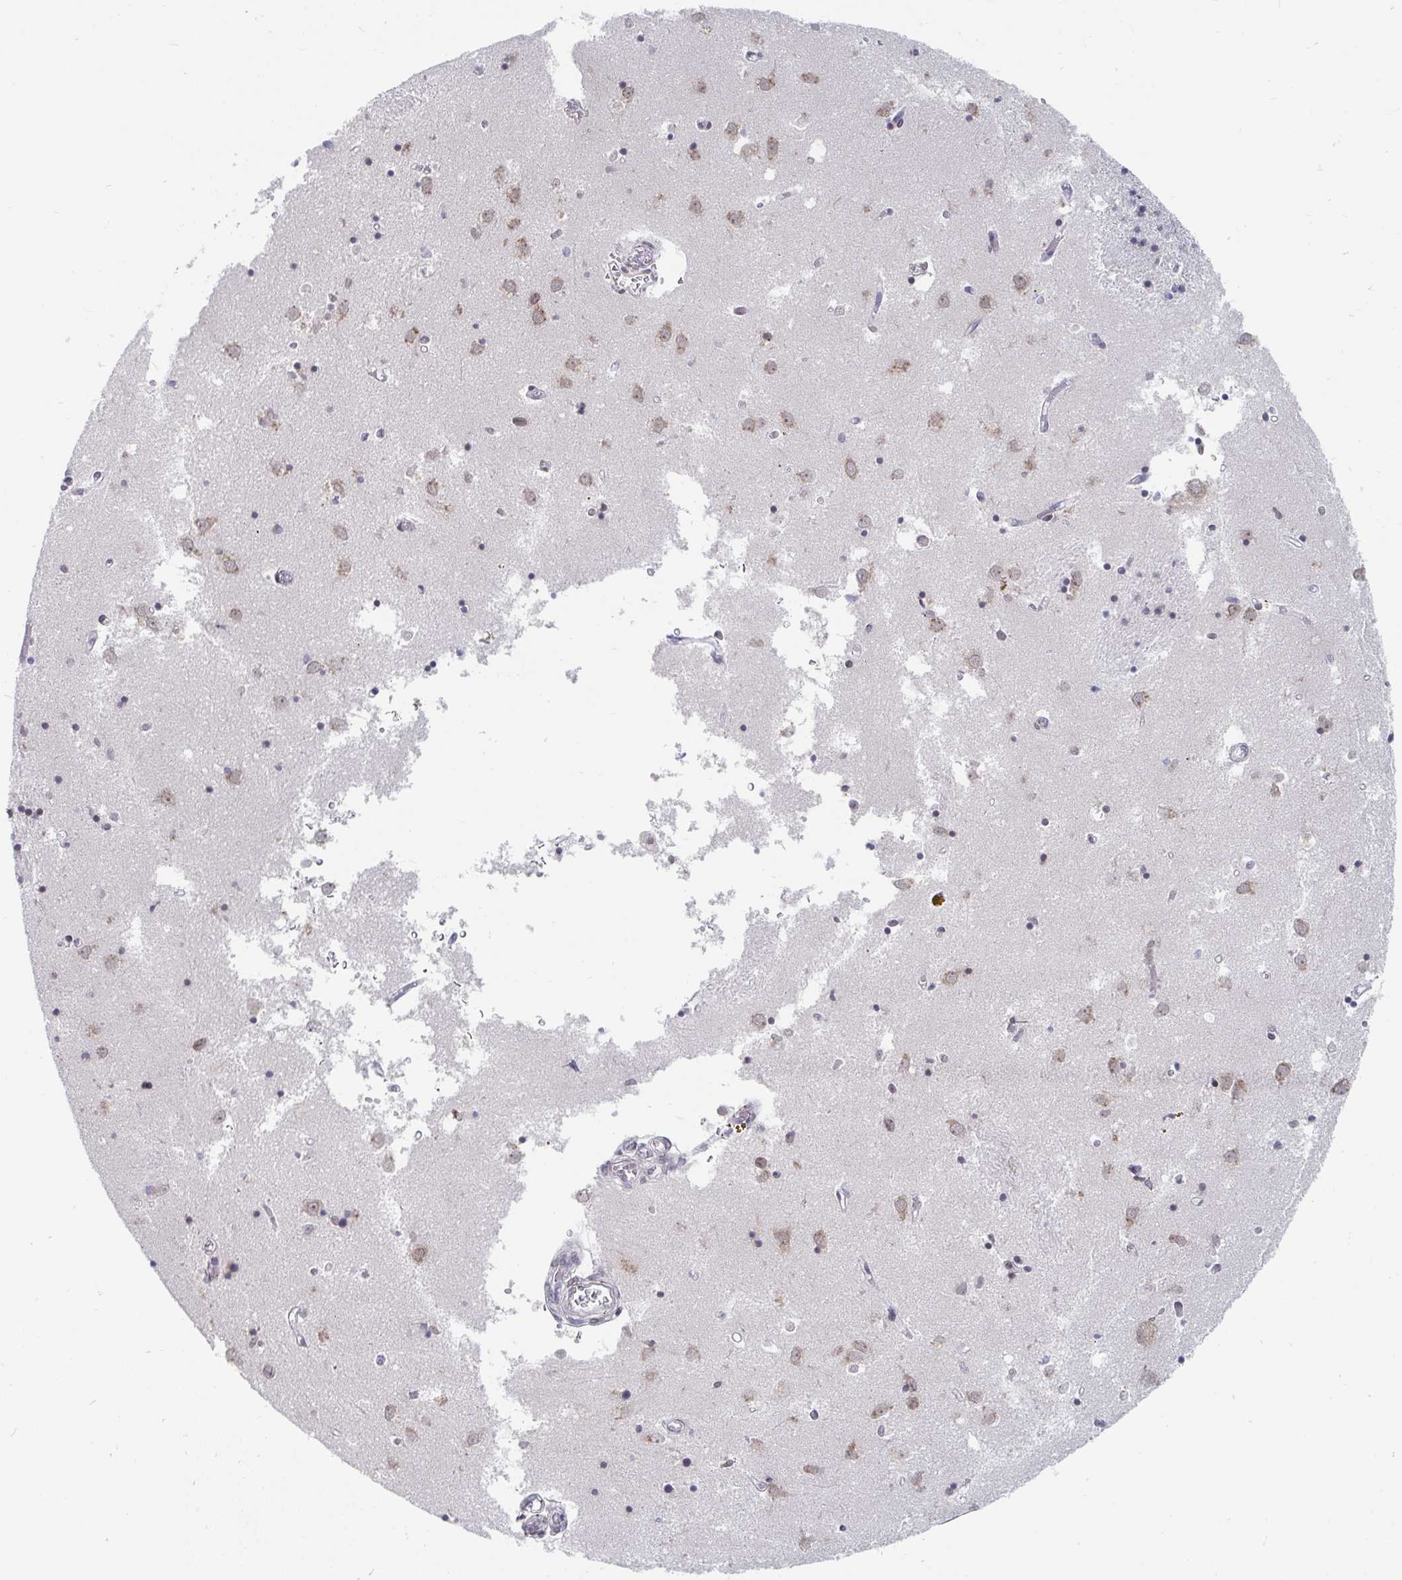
{"staining": {"intensity": "negative", "quantity": "none", "location": "none"}, "tissue": "caudate", "cell_type": "Glial cells", "image_type": "normal", "snomed": [{"axis": "morphology", "description": "Normal tissue, NOS"}, {"axis": "topography", "description": "Lateral ventricle wall"}], "caption": "Immunohistochemistry (IHC) photomicrograph of normal caudate: caudate stained with DAB reveals no significant protein staining in glial cells. (Brightfield microscopy of DAB immunohistochemistry at high magnification).", "gene": "TRIP12", "patient": {"sex": "male", "age": 70}}